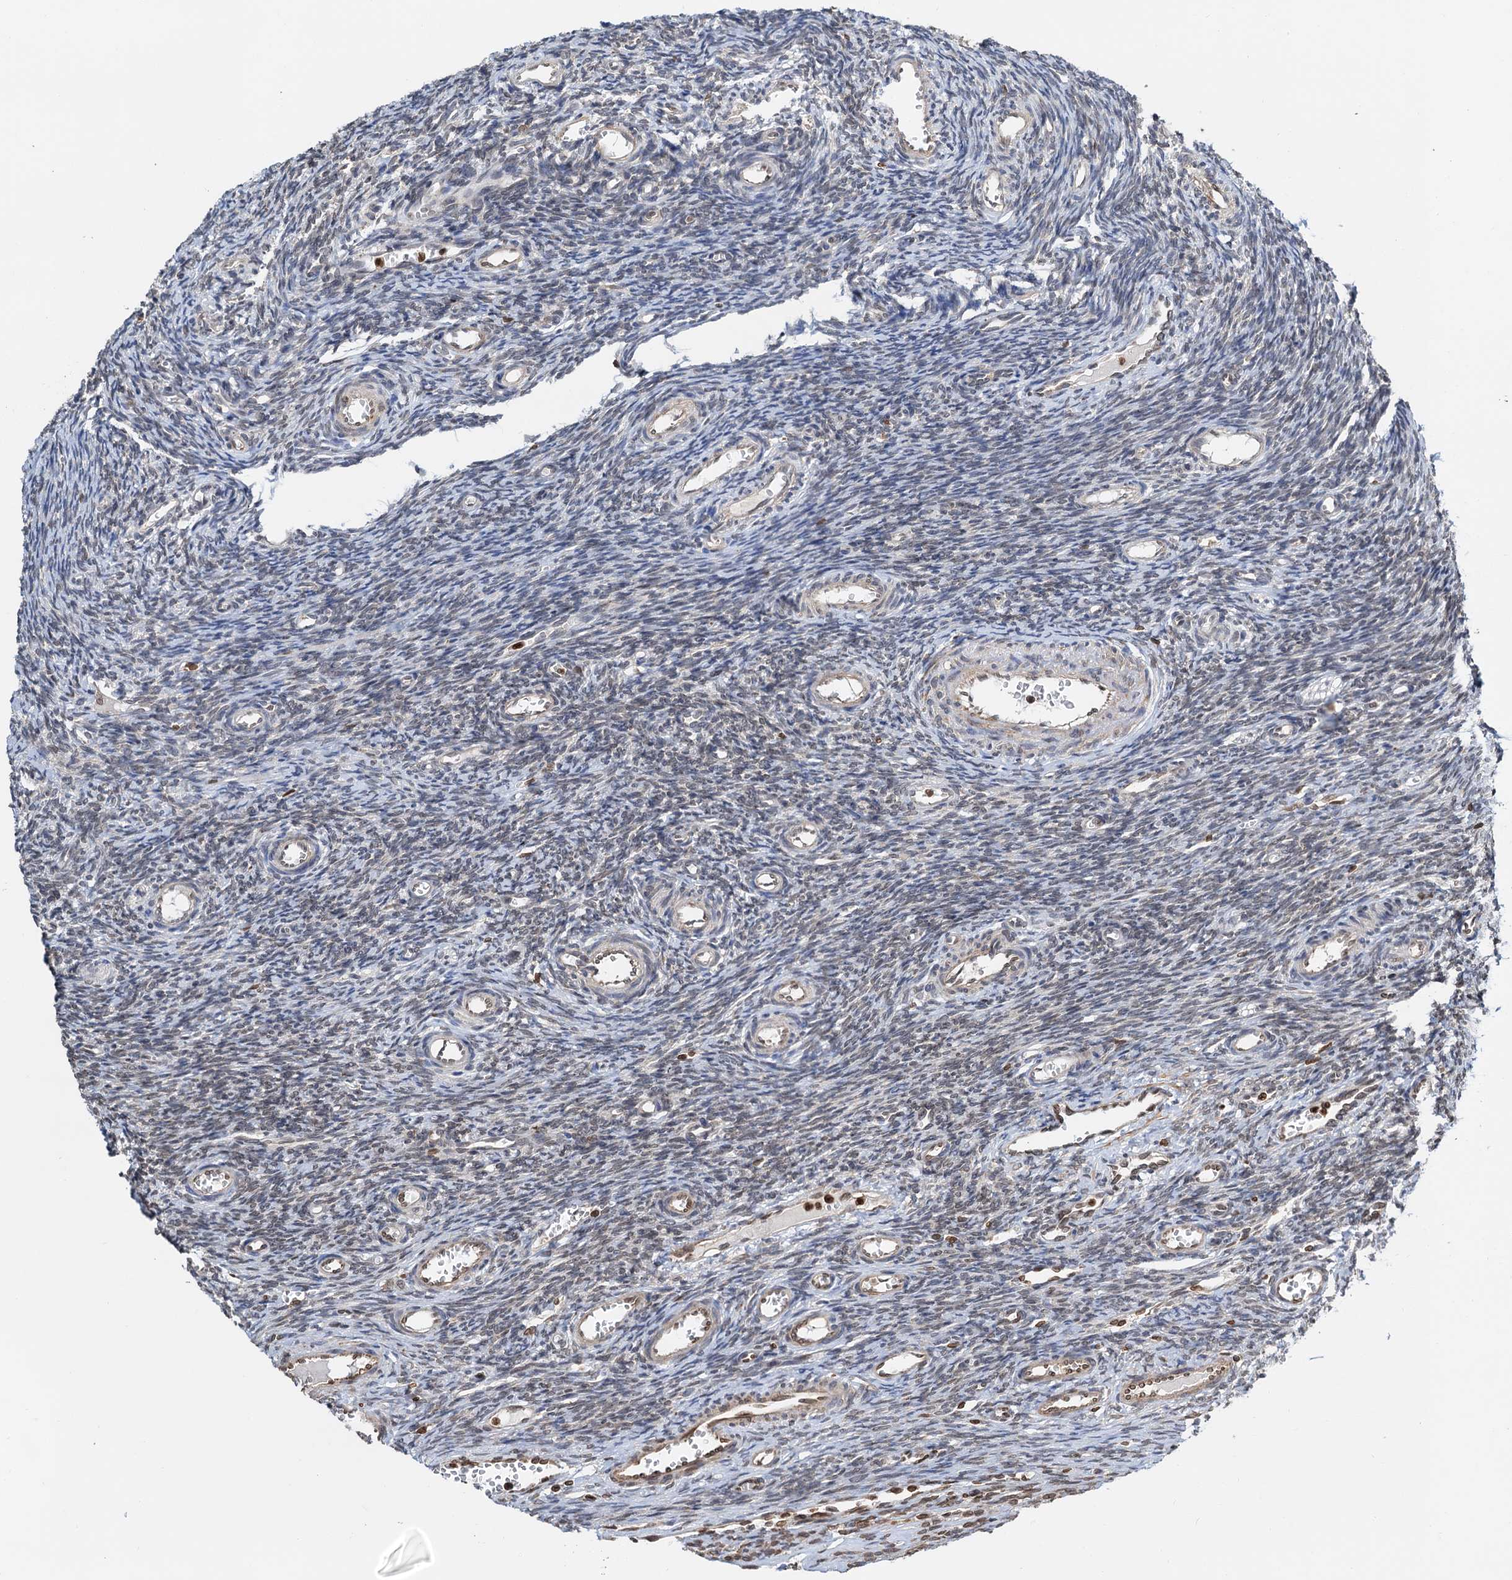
{"staining": {"intensity": "weak", "quantity": "<25%", "location": "cytoplasmic/membranous,nuclear"}, "tissue": "ovary", "cell_type": "Ovarian stroma cells", "image_type": "normal", "snomed": [{"axis": "morphology", "description": "Normal tissue, NOS"}, {"axis": "topography", "description": "Ovary"}], "caption": "An image of human ovary is negative for staining in ovarian stroma cells. (IHC, brightfield microscopy, high magnification).", "gene": "ZC3H13", "patient": {"sex": "female", "age": 39}}